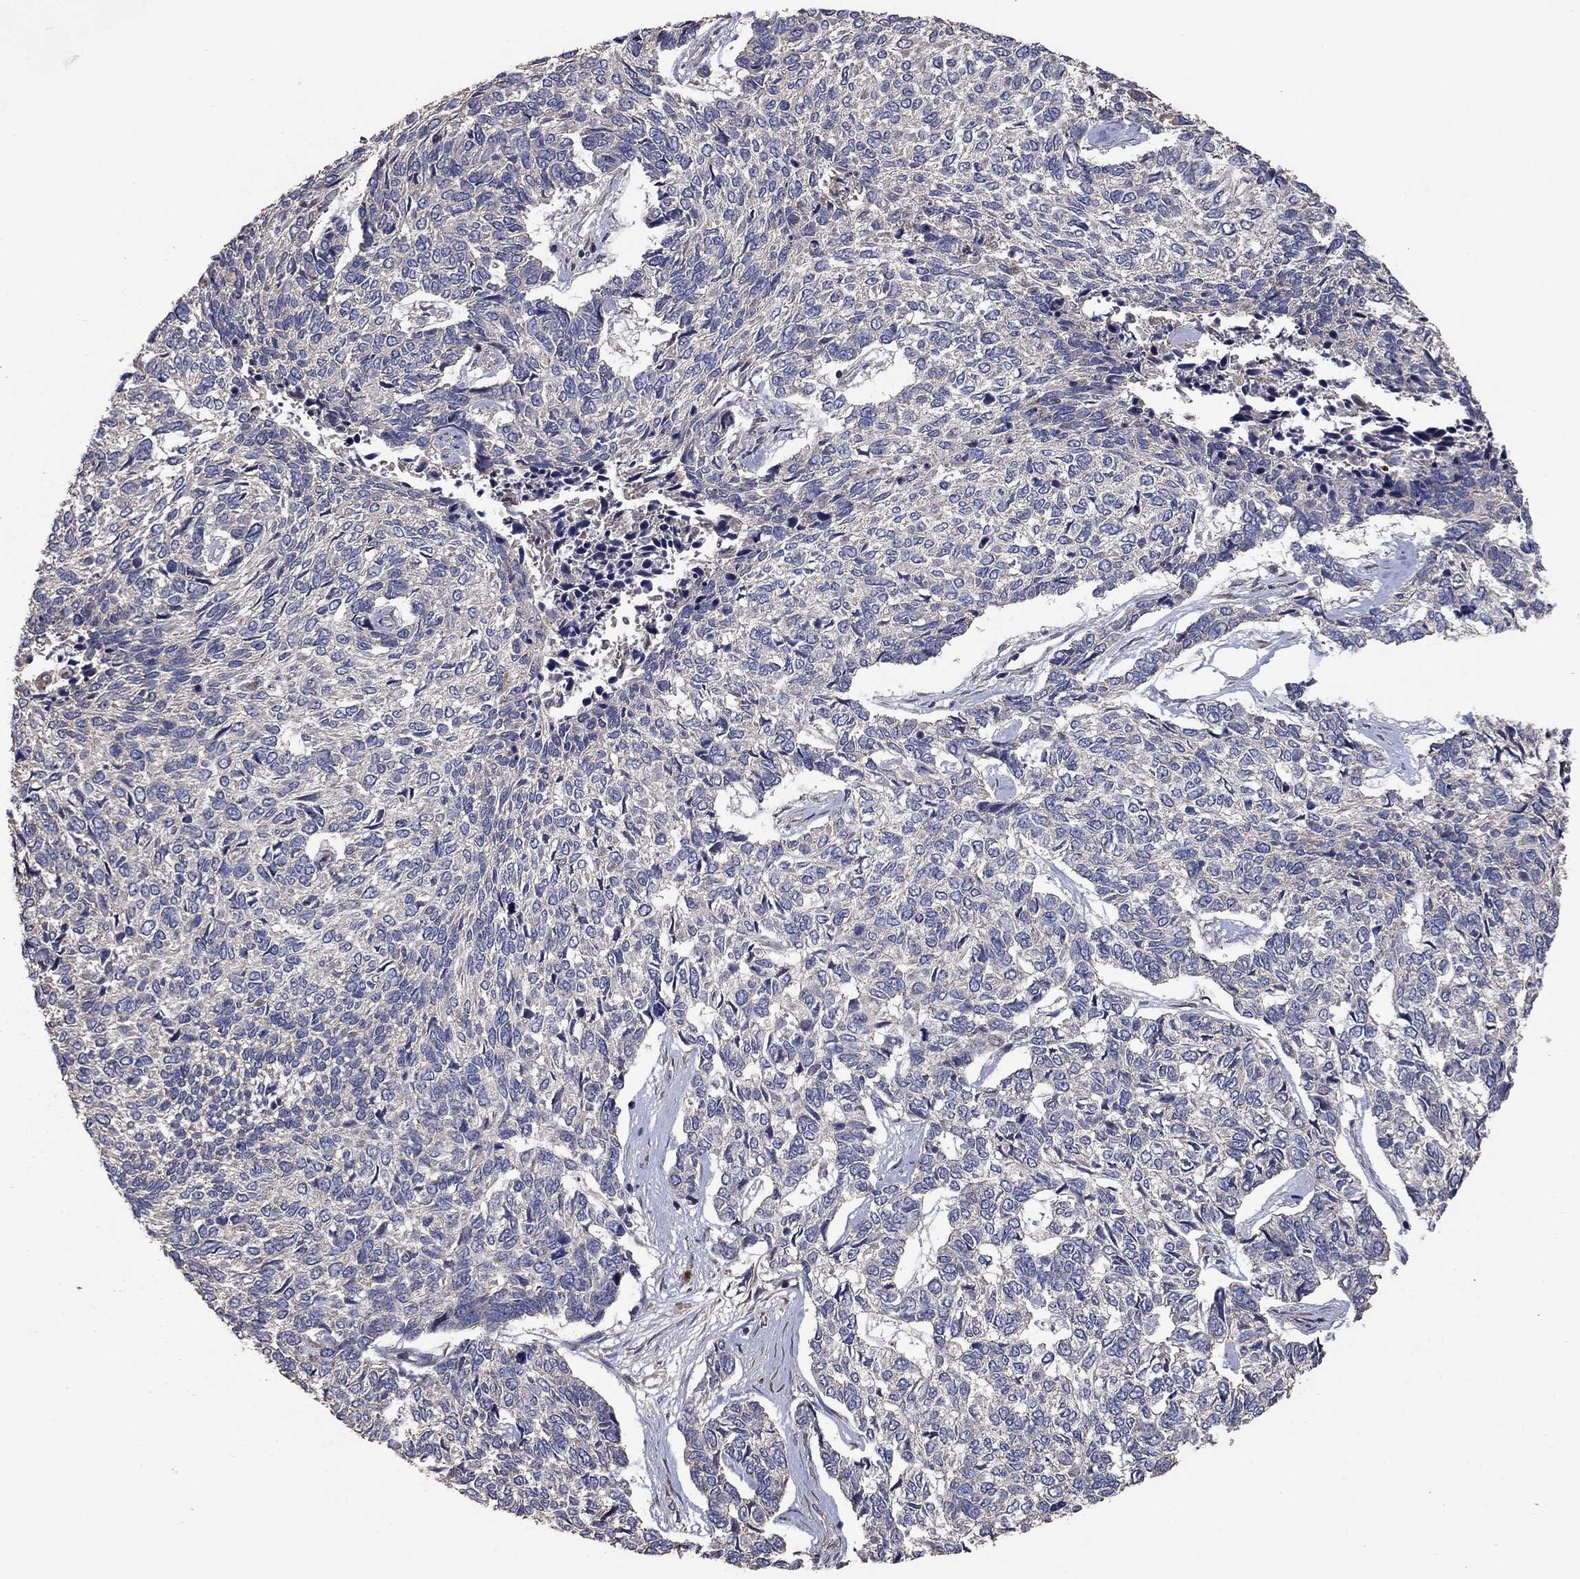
{"staining": {"intensity": "negative", "quantity": "none", "location": "none"}, "tissue": "skin cancer", "cell_type": "Tumor cells", "image_type": "cancer", "snomed": [{"axis": "morphology", "description": "Basal cell carcinoma"}, {"axis": "topography", "description": "Skin"}], "caption": "Immunohistochemical staining of human skin cancer demonstrates no significant staining in tumor cells.", "gene": "FLT4", "patient": {"sex": "female", "age": 65}}